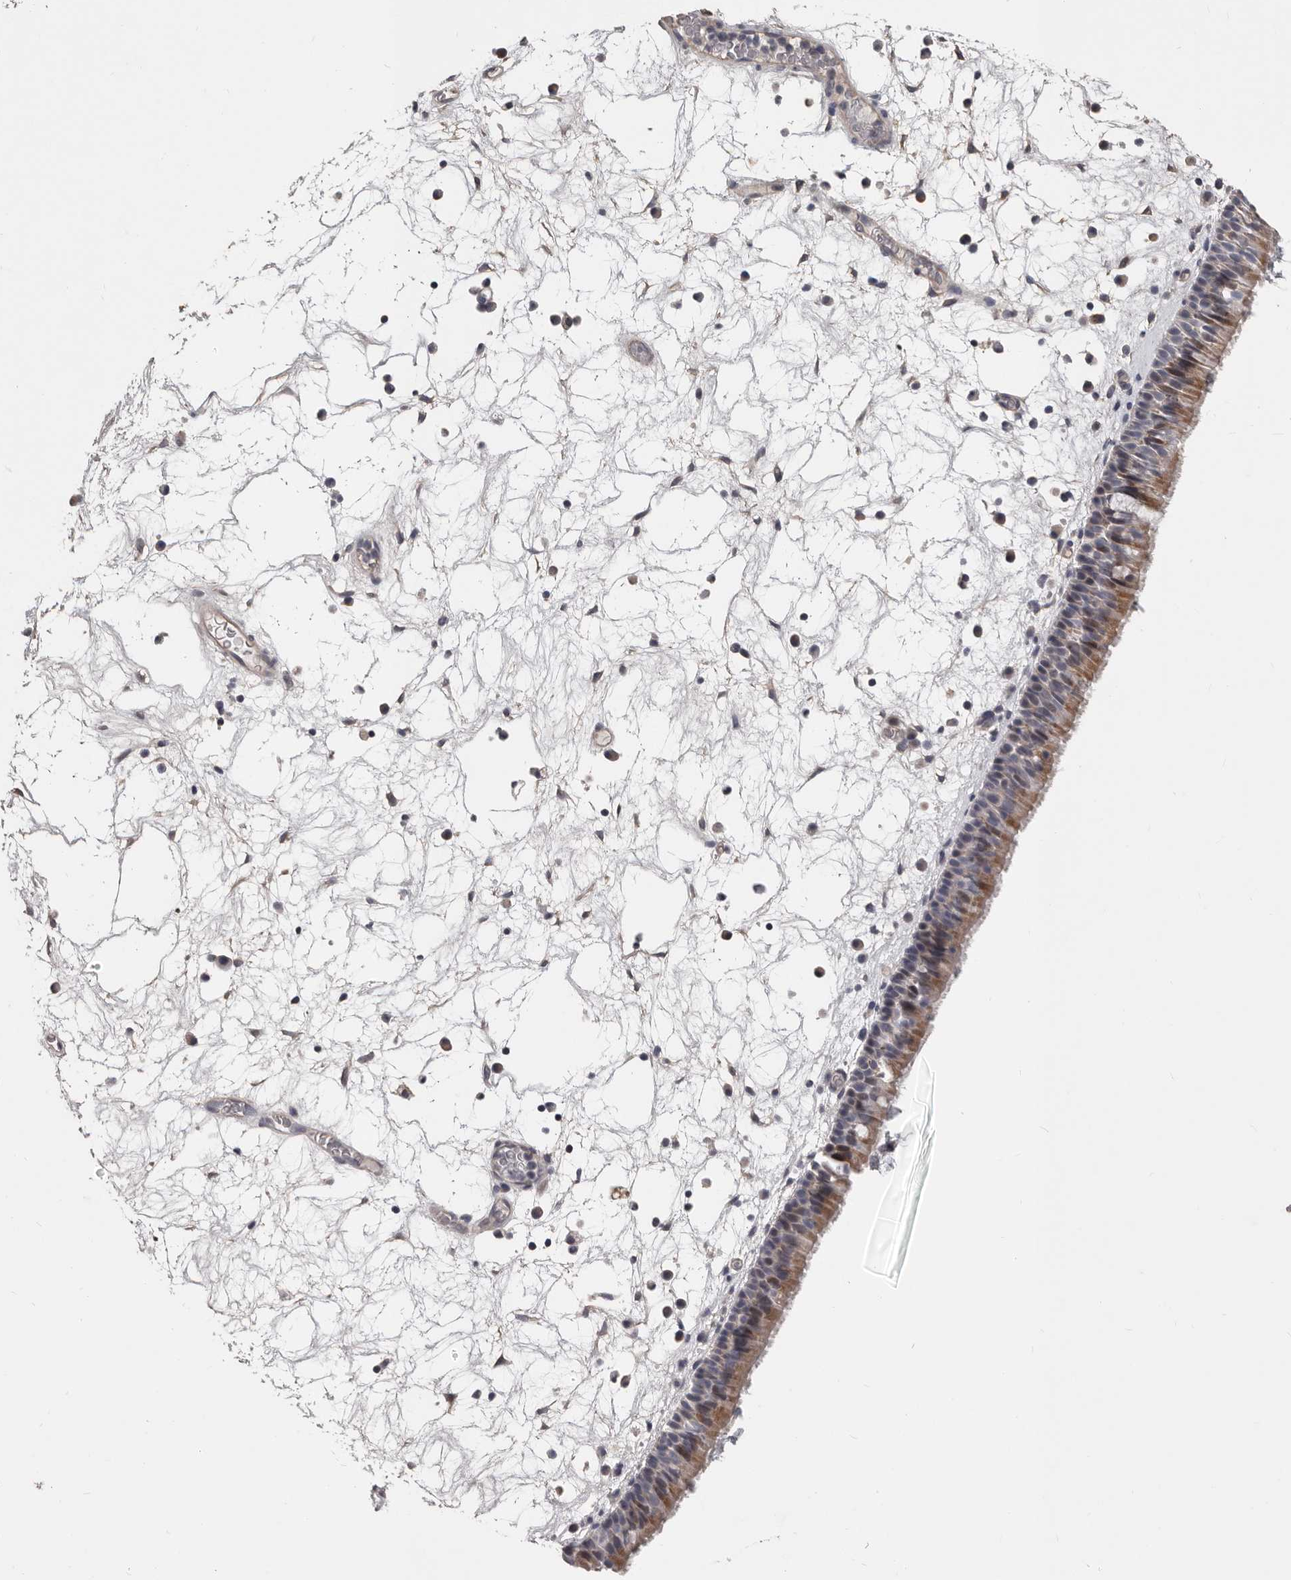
{"staining": {"intensity": "moderate", "quantity": "25%-75%", "location": "cytoplasmic/membranous"}, "tissue": "nasopharynx", "cell_type": "Respiratory epithelial cells", "image_type": "normal", "snomed": [{"axis": "morphology", "description": "Normal tissue, NOS"}, {"axis": "morphology", "description": "Inflammation, NOS"}, {"axis": "morphology", "description": "Malignant melanoma, Metastatic site"}, {"axis": "topography", "description": "Nasopharynx"}], "caption": "DAB immunohistochemical staining of normal nasopharynx demonstrates moderate cytoplasmic/membranous protein expression in about 25%-75% of respiratory epithelial cells.", "gene": "RNF217", "patient": {"sex": "male", "age": 70}}